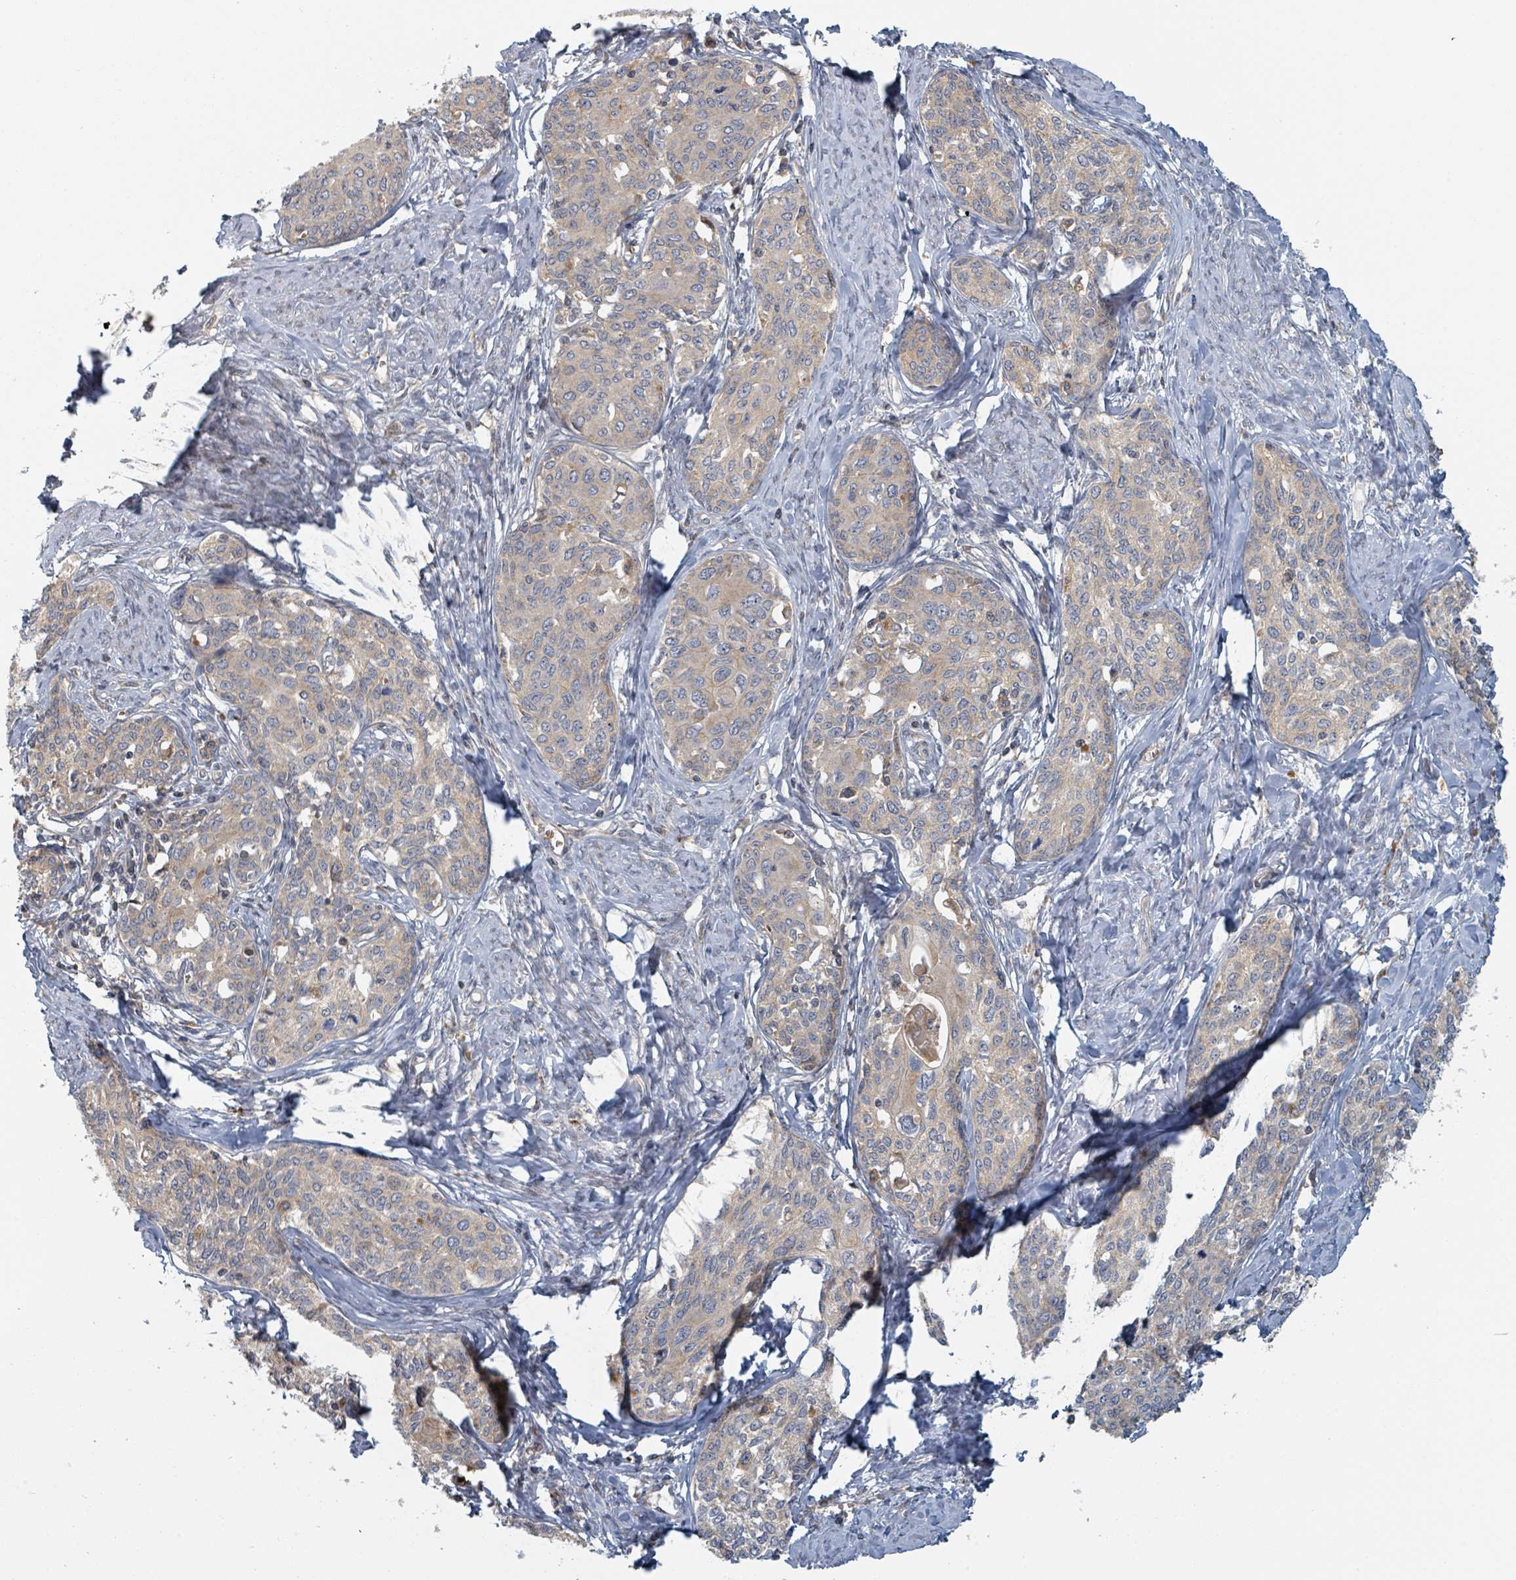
{"staining": {"intensity": "weak", "quantity": "25%-75%", "location": "cytoplasmic/membranous"}, "tissue": "cervical cancer", "cell_type": "Tumor cells", "image_type": "cancer", "snomed": [{"axis": "morphology", "description": "Squamous cell carcinoma, NOS"}, {"axis": "morphology", "description": "Adenocarcinoma, NOS"}, {"axis": "topography", "description": "Cervix"}], "caption": "Tumor cells reveal low levels of weak cytoplasmic/membranous positivity in about 25%-75% of cells in cervical cancer (squamous cell carcinoma). (brown staining indicates protein expression, while blue staining denotes nuclei).", "gene": "TRPC4AP", "patient": {"sex": "female", "age": 52}}